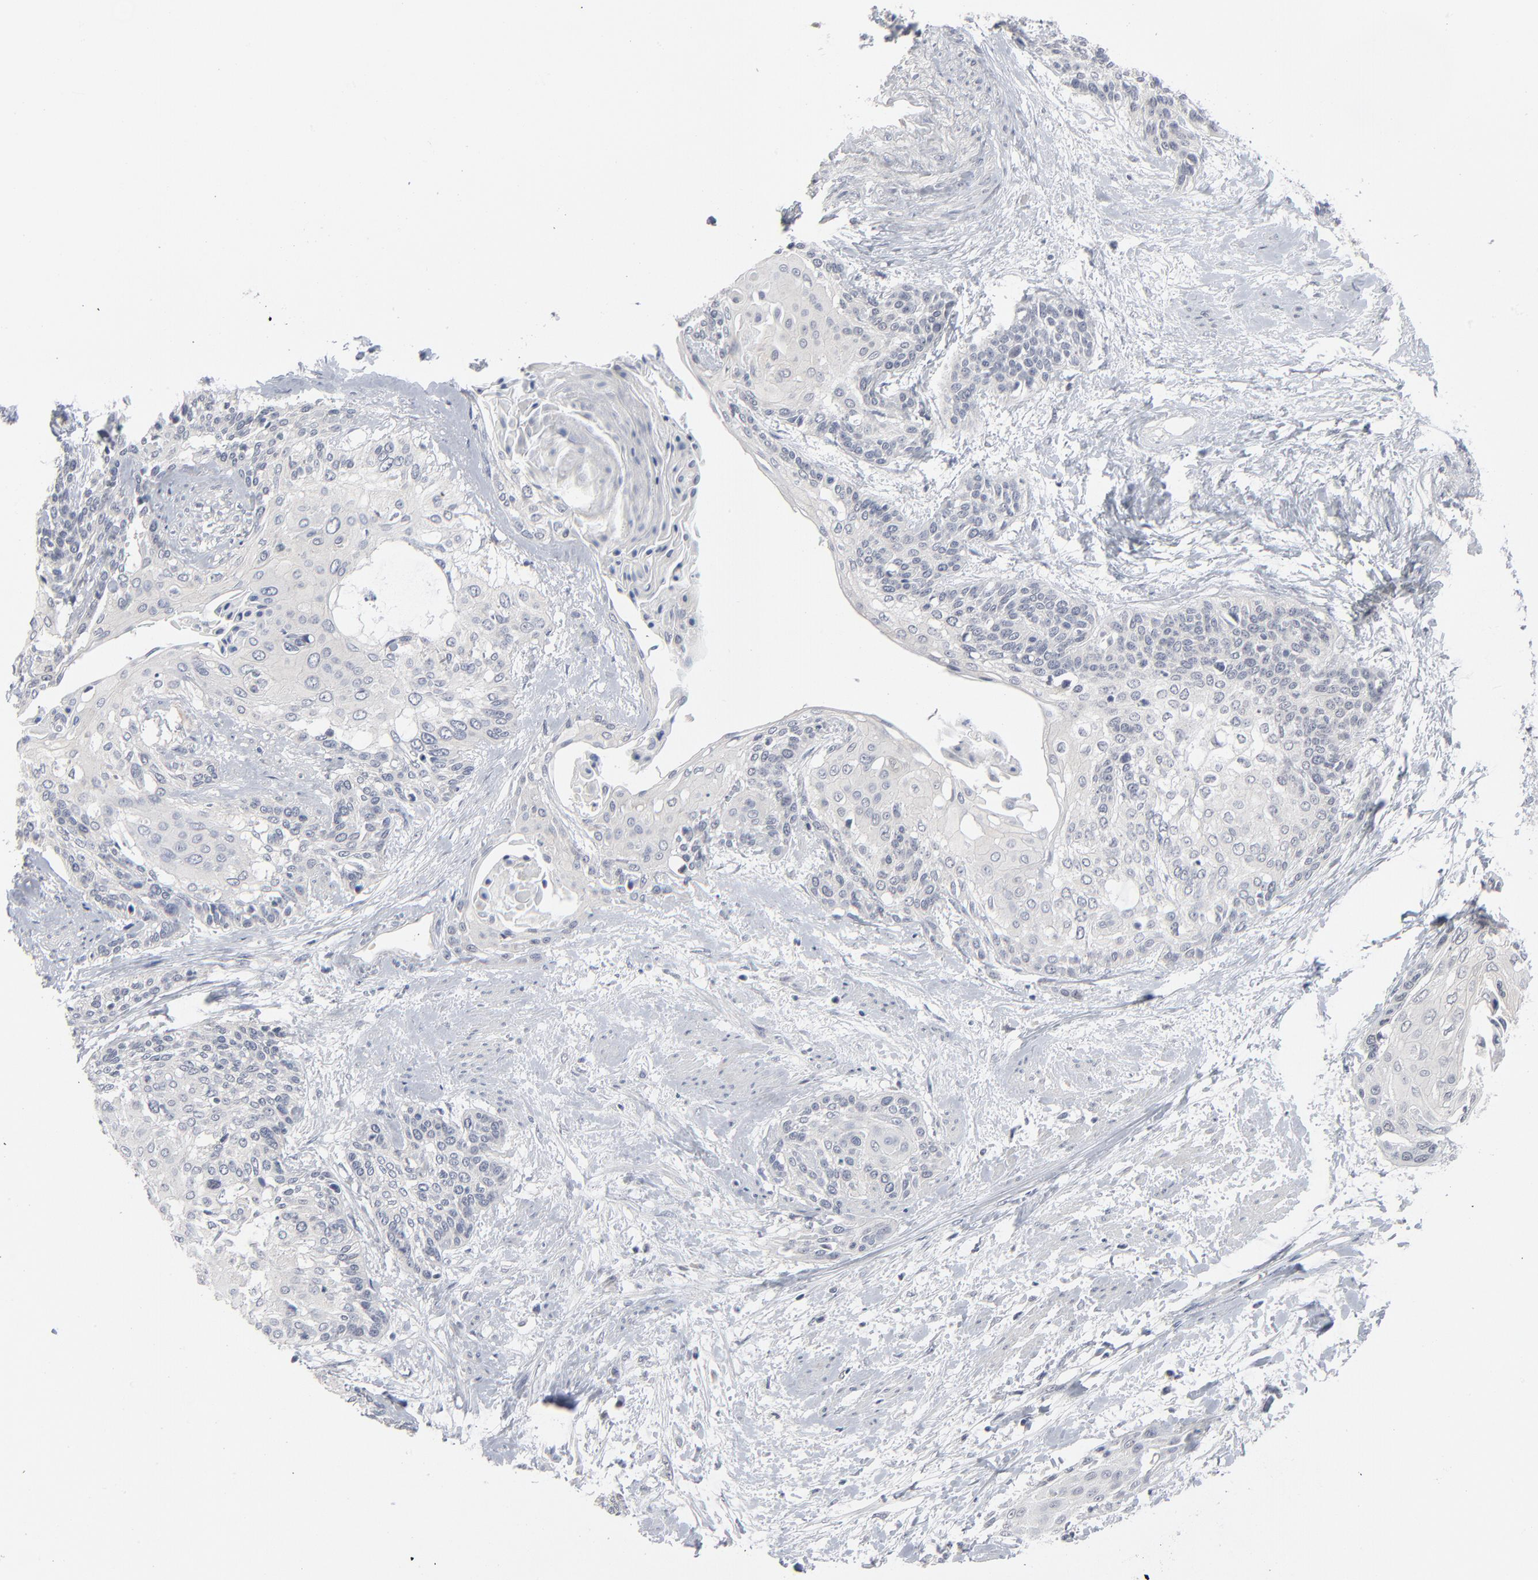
{"staining": {"intensity": "negative", "quantity": "none", "location": "none"}, "tissue": "cervical cancer", "cell_type": "Tumor cells", "image_type": "cancer", "snomed": [{"axis": "morphology", "description": "Squamous cell carcinoma, NOS"}, {"axis": "topography", "description": "Cervix"}], "caption": "This is an IHC histopathology image of squamous cell carcinoma (cervical). There is no expression in tumor cells.", "gene": "FOXN2", "patient": {"sex": "female", "age": 57}}